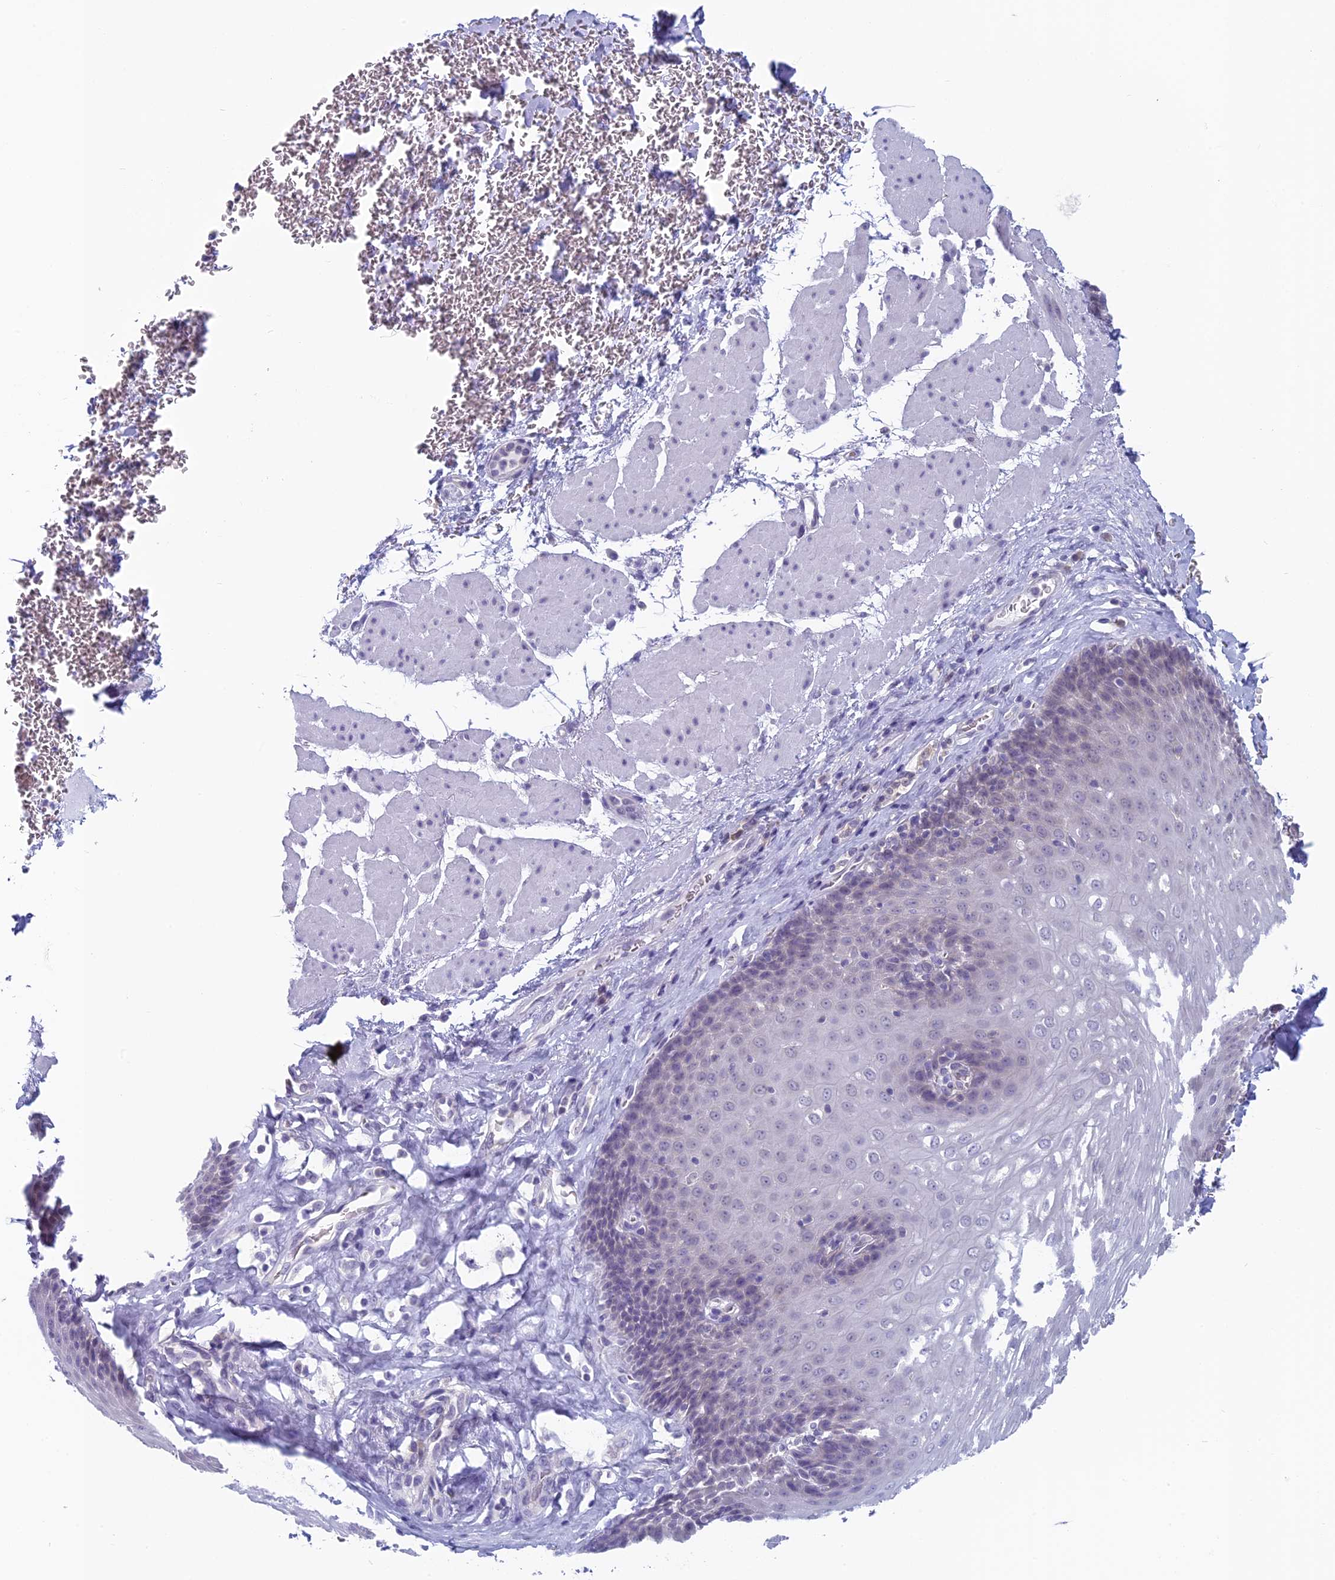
{"staining": {"intensity": "negative", "quantity": "none", "location": "none"}, "tissue": "esophagus", "cell_type": "Squamous epithelial cells", "image_type": "normal", "snomed": [{"axis": "morphology", "description": "Normal tissue, NOS"}, {"axis": "topography", "description": "Esophagus"}], "caption": "Squamous epithelial cells show no significant staining in unremarkable esophagus.", "gene": "MRI1", "patient": {"sex": "female", "age": 66}}